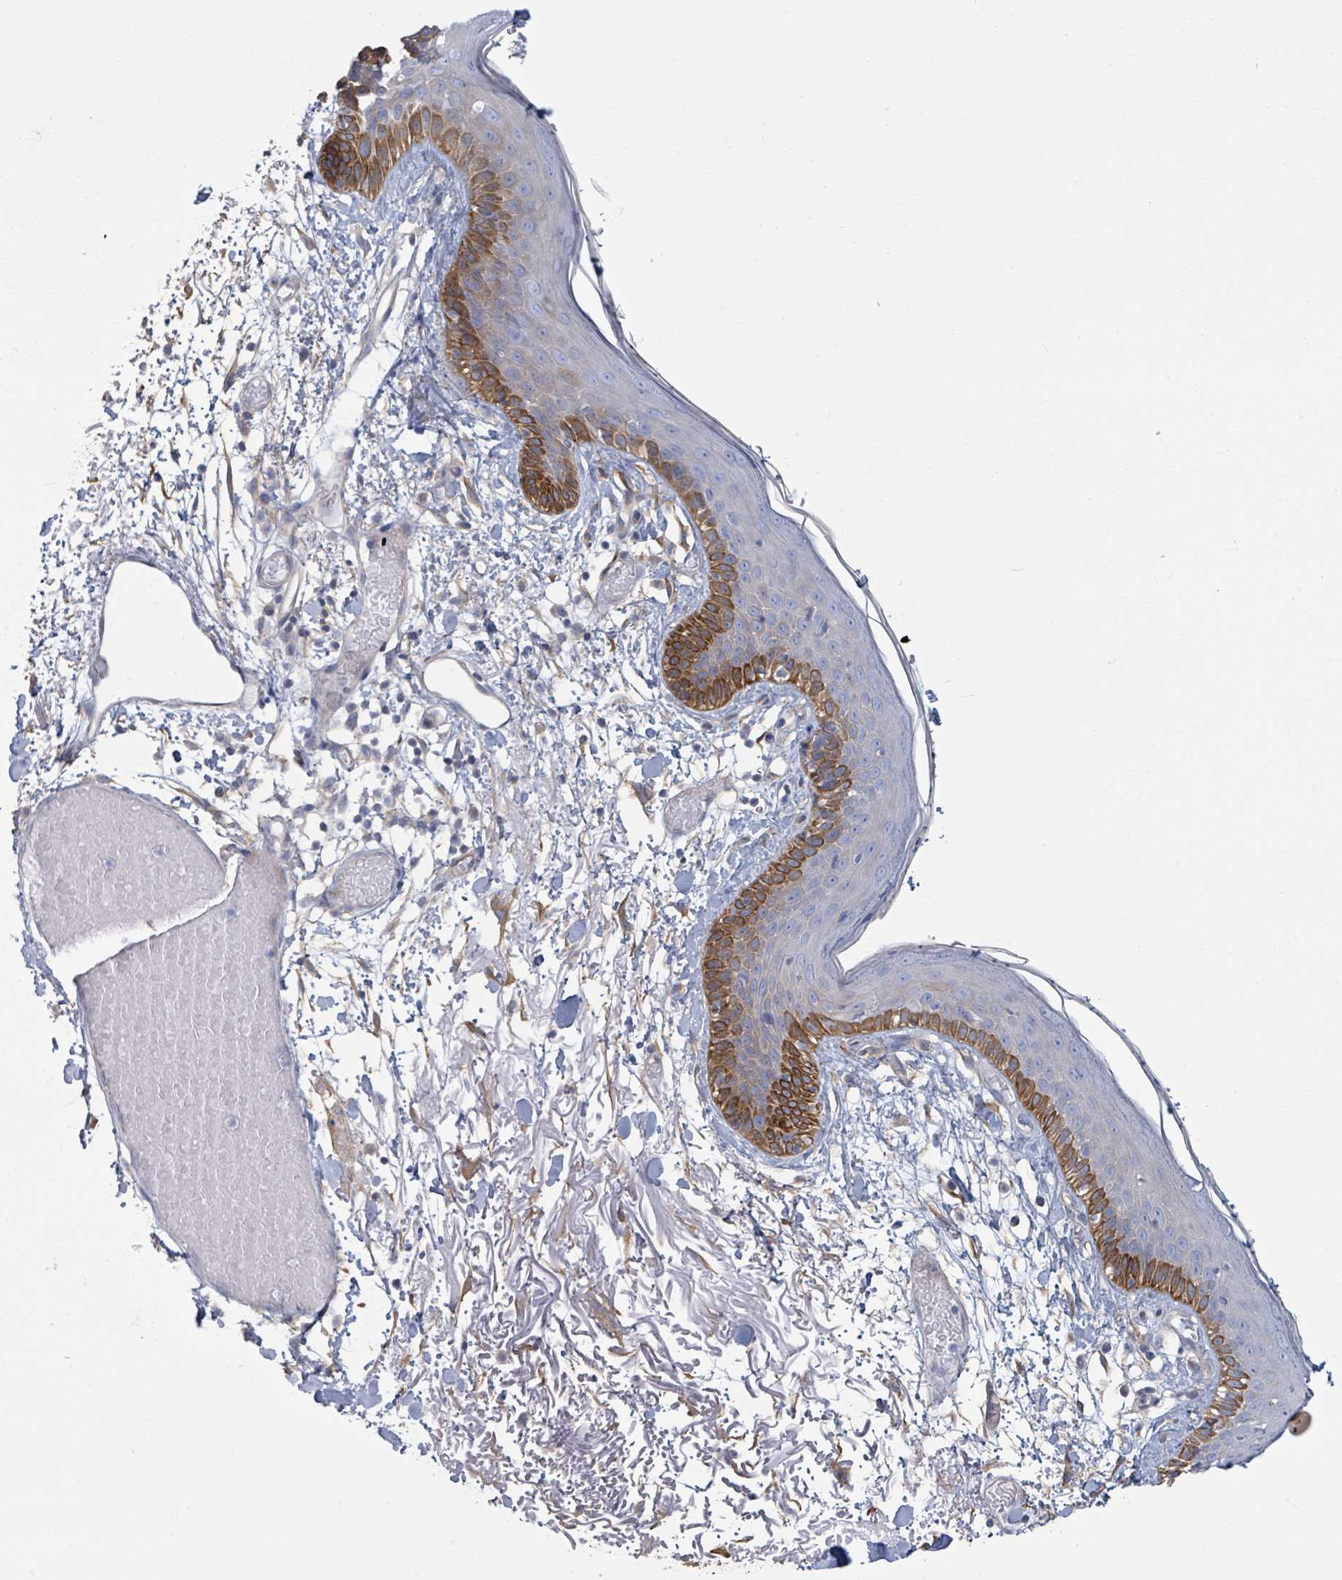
{"staining": {"intensity": "weak", "quantity": ">75%", "location": "cytoplasmic/membranous"}, "tissue": "skin", "cell_type": "Fibroblasts", "image_type": "normal", "snomed": [{"axis": "morphology", "description": "Normal tissue, NOS"}, {"axis": "topography", "description": "Skin"}], "caption": "Protein analysis of unremarkable skin shows weak cytoplasmic/membranous staining in about >75% of fibroblasts. The staining was performed using DAB (3,3'-diaminobenzidine) to visualize the protein expression in brown, while the nuclei were stained in blue with hematoxylin (Magnification: 20x).", "gene": "COL13A1", "patient": {"sex": "male", "age": 79}}